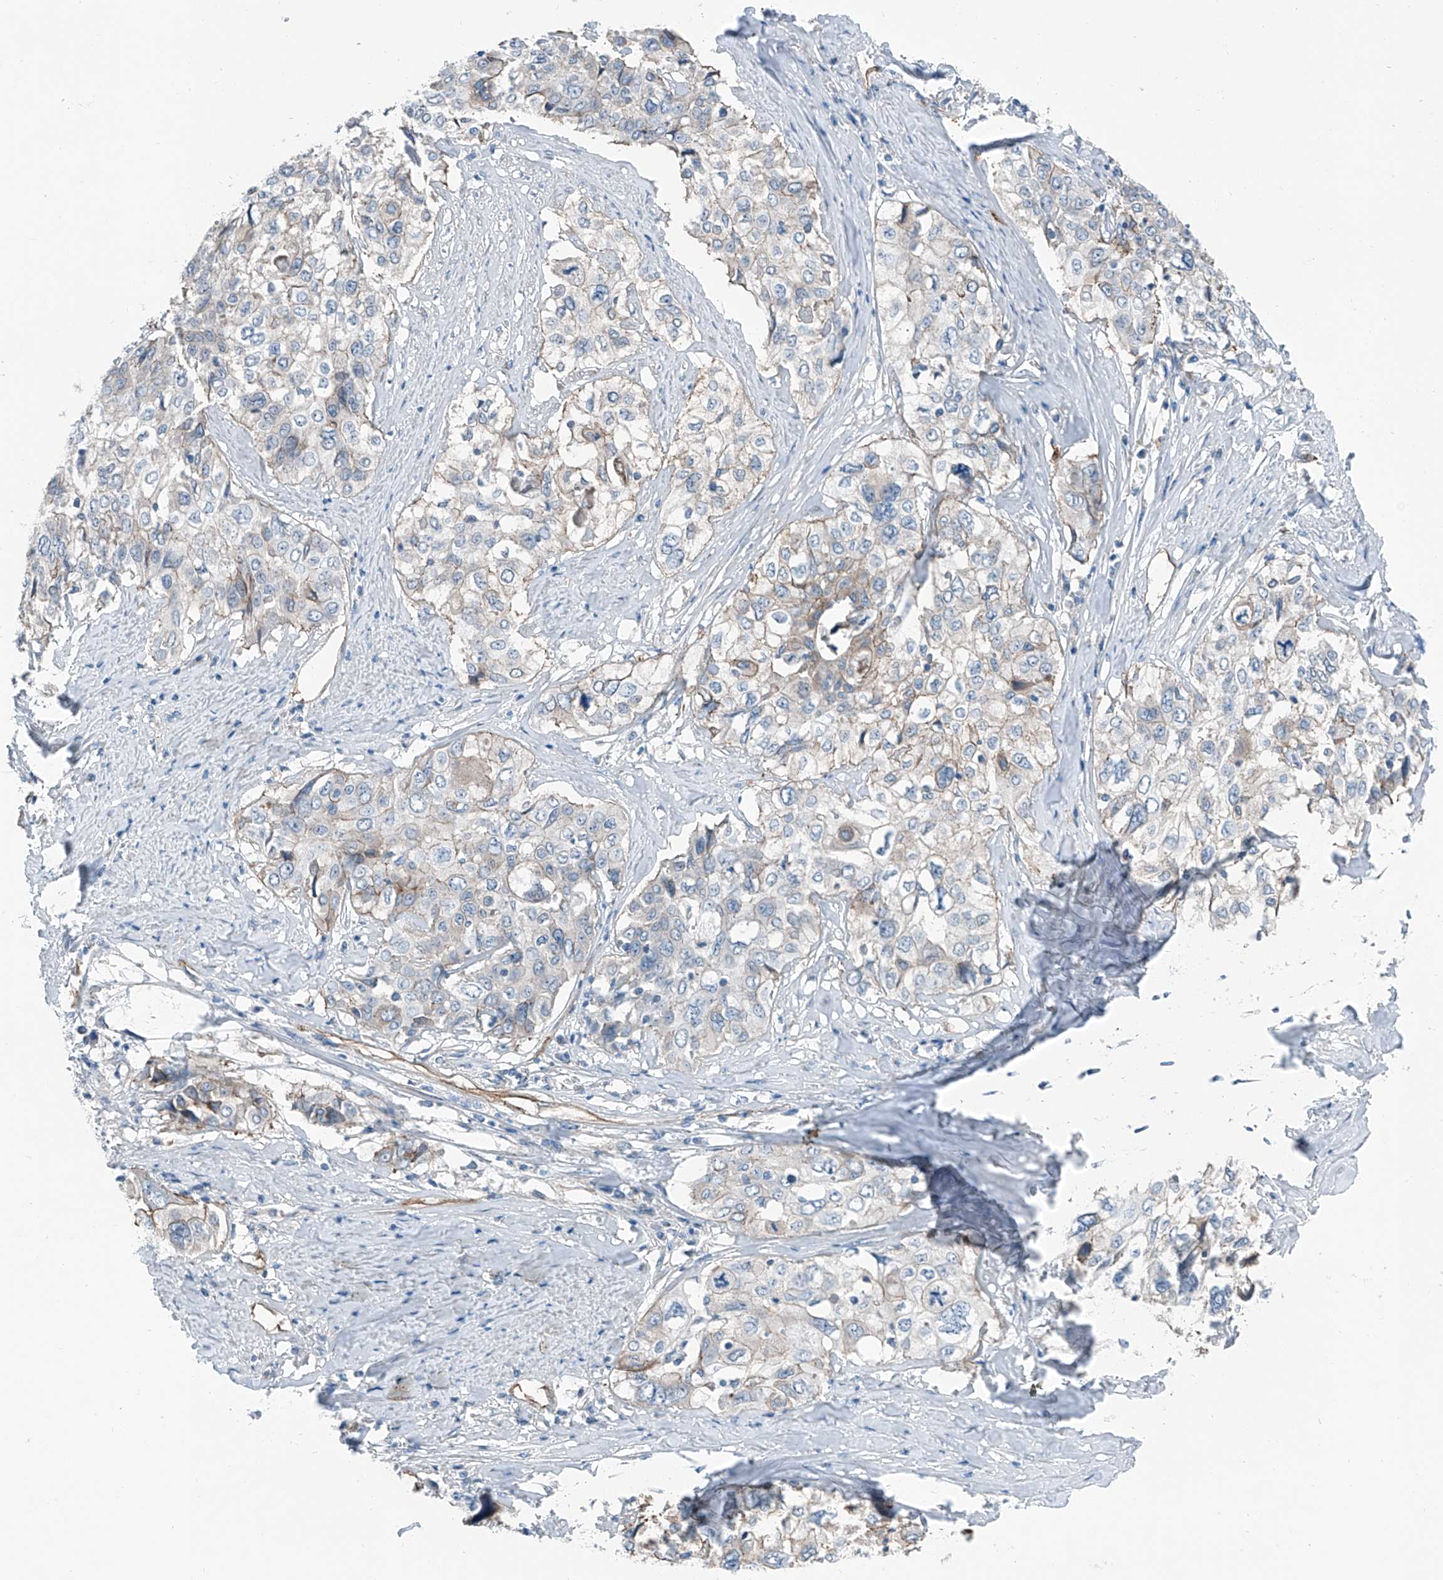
{"staining": {"intensity": "negative", "quantity": "none", "location": "none"}, "tissue": "cervical cancer", "cell_type": "Tumor cells", "image_type": "cancer", "snomed": [{"axis": "morphology", "description": "Squamous cell carcinoma, NOS"}, {"axis": "topography", "description": "Cervix"}], "caption": "A high-resolution histopathology image shows IHC staining of cervical cancer (squamous cell carcinoma), which shows no significant expression in tumor cells.", "gene": "THEMIS2", "patient": {"sex": "female", "age": 31}}